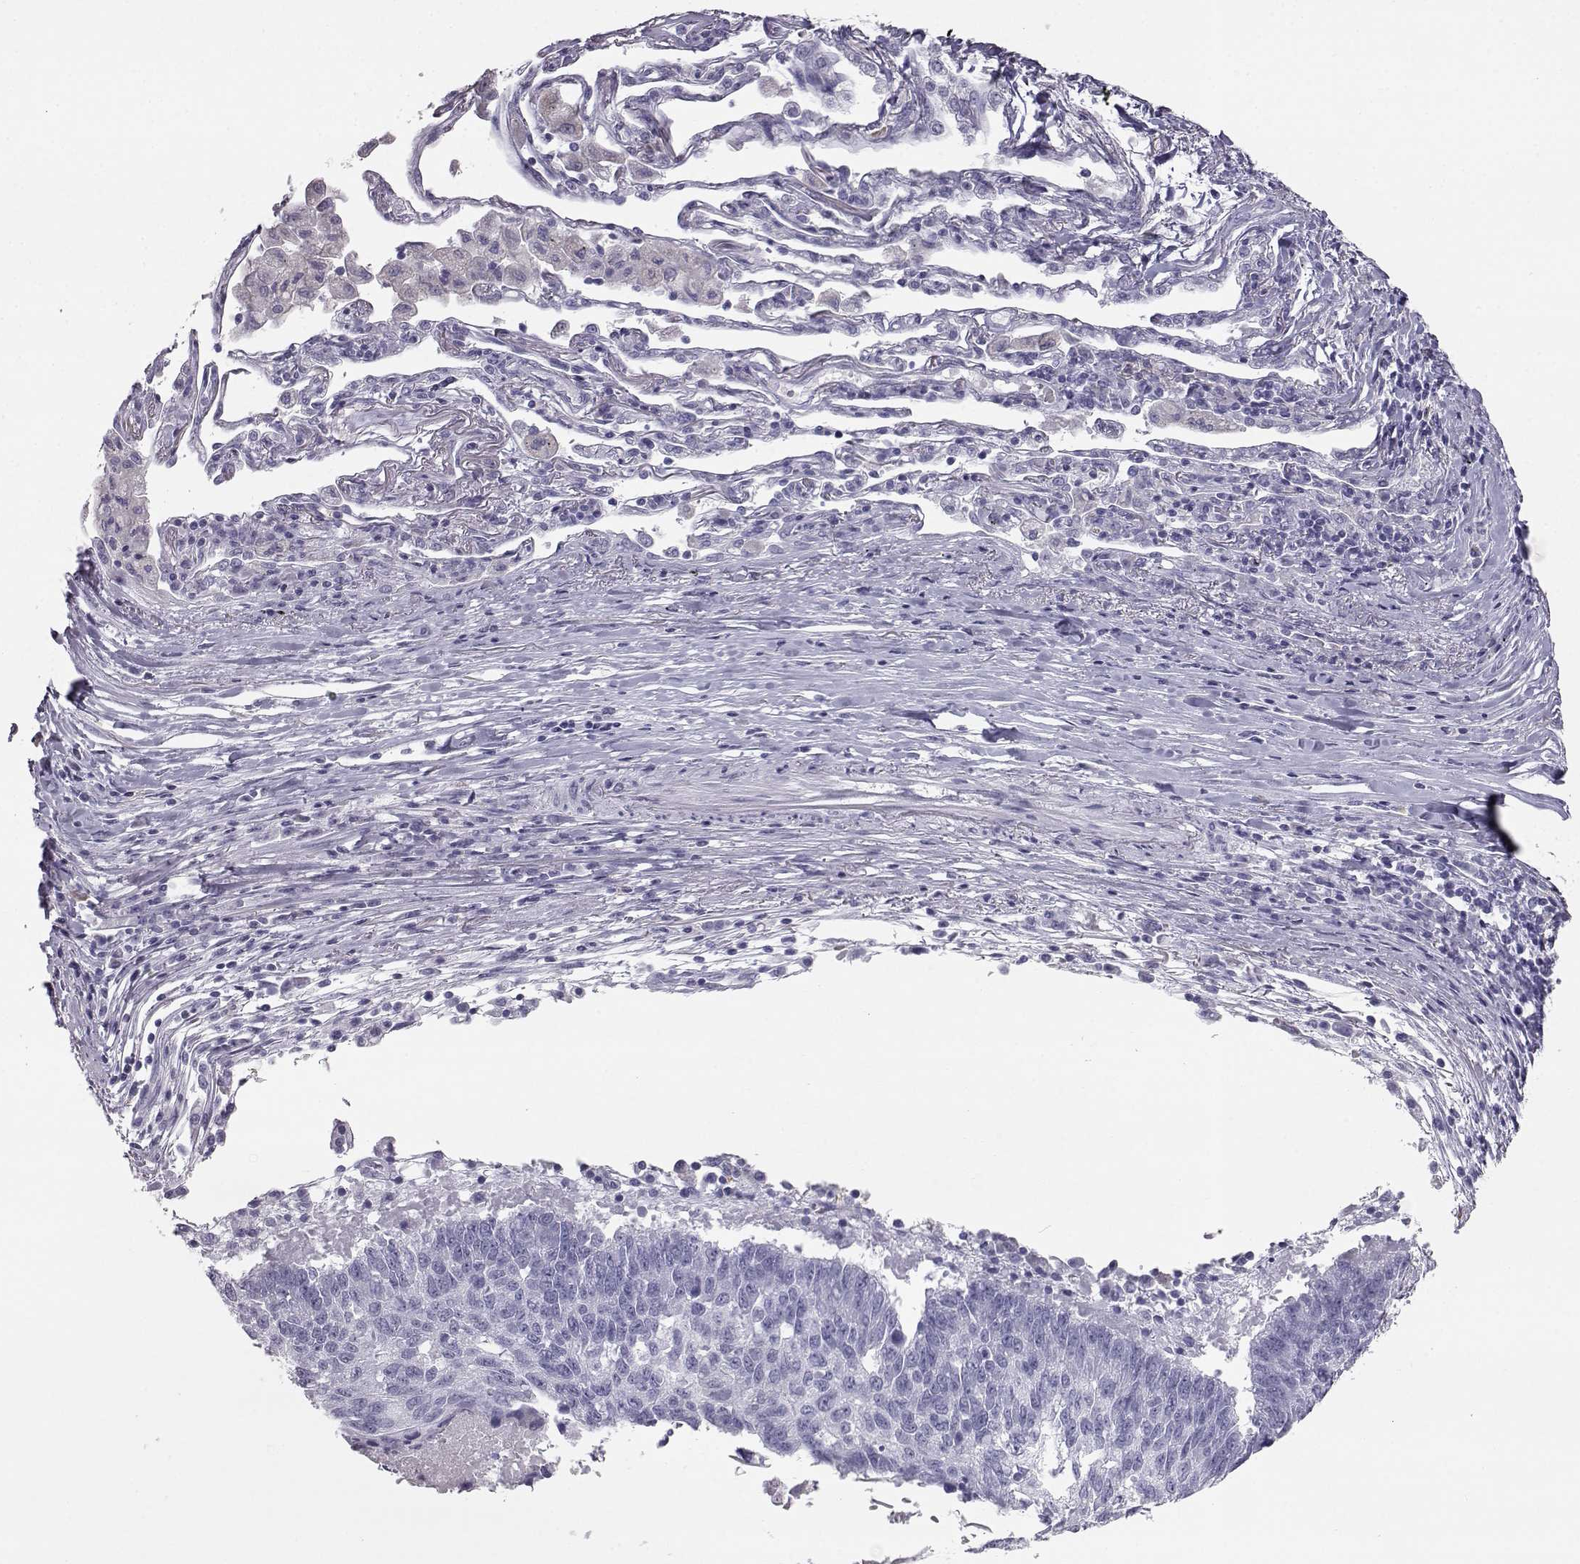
{"staining": {"intensity": "negative", "quantity": "none", "location": "none"}, "tissue": "lung cancer", "cell_type": "Tumor cells", "image_type": "cancer", "snomed": [{"axis": "morphology", "description": "Squamous cell carcinoma, NOS"}, {"axis": "topography", "description": "Lung"}], "caption": "High power microscopy micrograph of an immunohistochemistry photomicrograph of squamous cell carcinoma (lung), revealing no significant staining in tumor cells.", "gene": "ITLN2", "patient": {"sex": "male", "age": 73}}